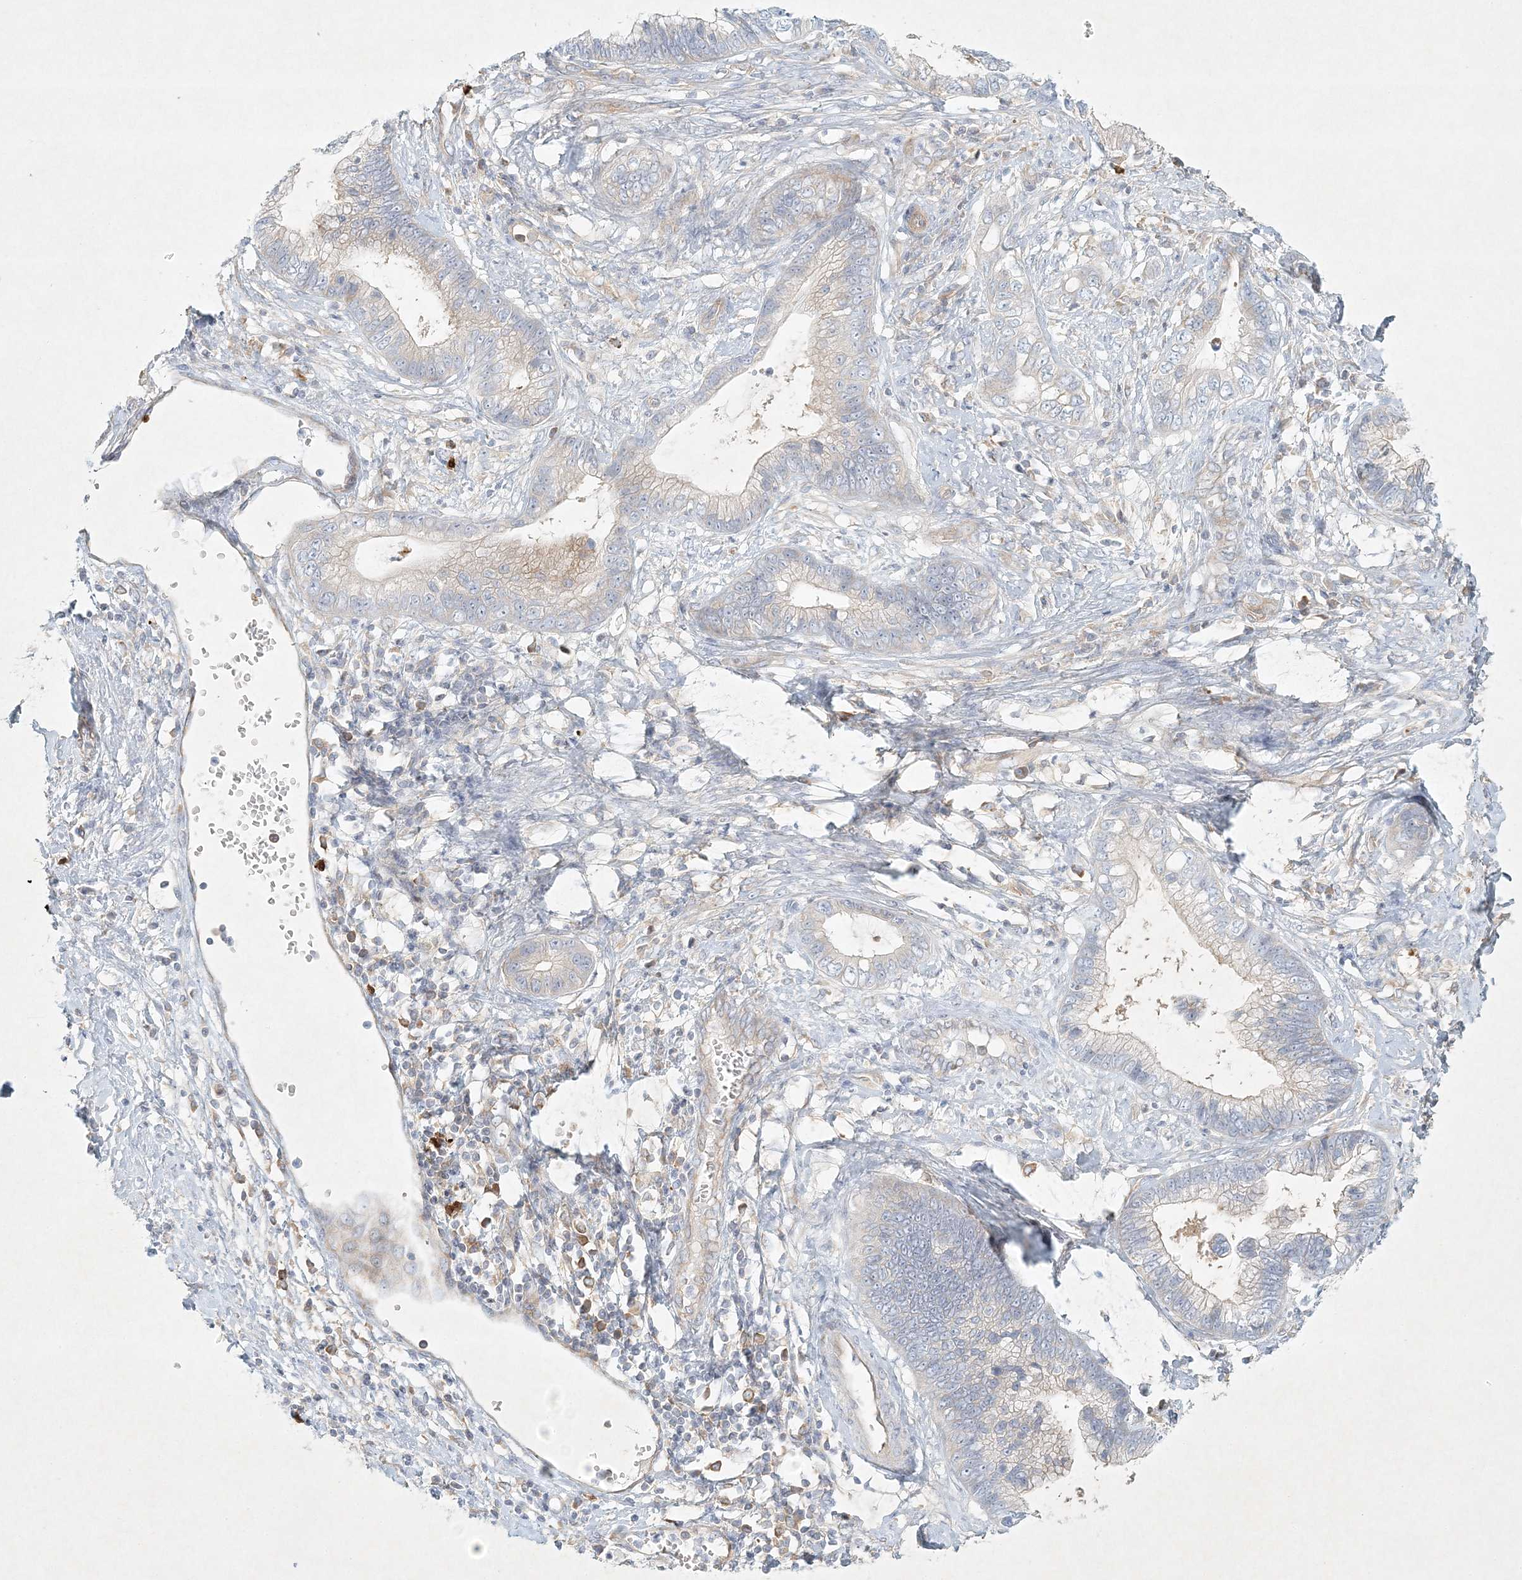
{"staining": {"intensity": "weak", "quantity": "<25%", "location": "cytoplasmic/membranous"}, "tissue": "cervical cancer", "cell_type": "Tumor cells", "image_type": "cancer", "snomed": [{"axis": "morphology", "description": "Adenocarcinoma, NOS"}, {"axis": "topography", "description": "Cervix"}], "caption": "Tumor cells are negative for protein expression in human cervical cancer.", "gene": "STK11IP", "patient": {"sex": "female", "age": 44}}